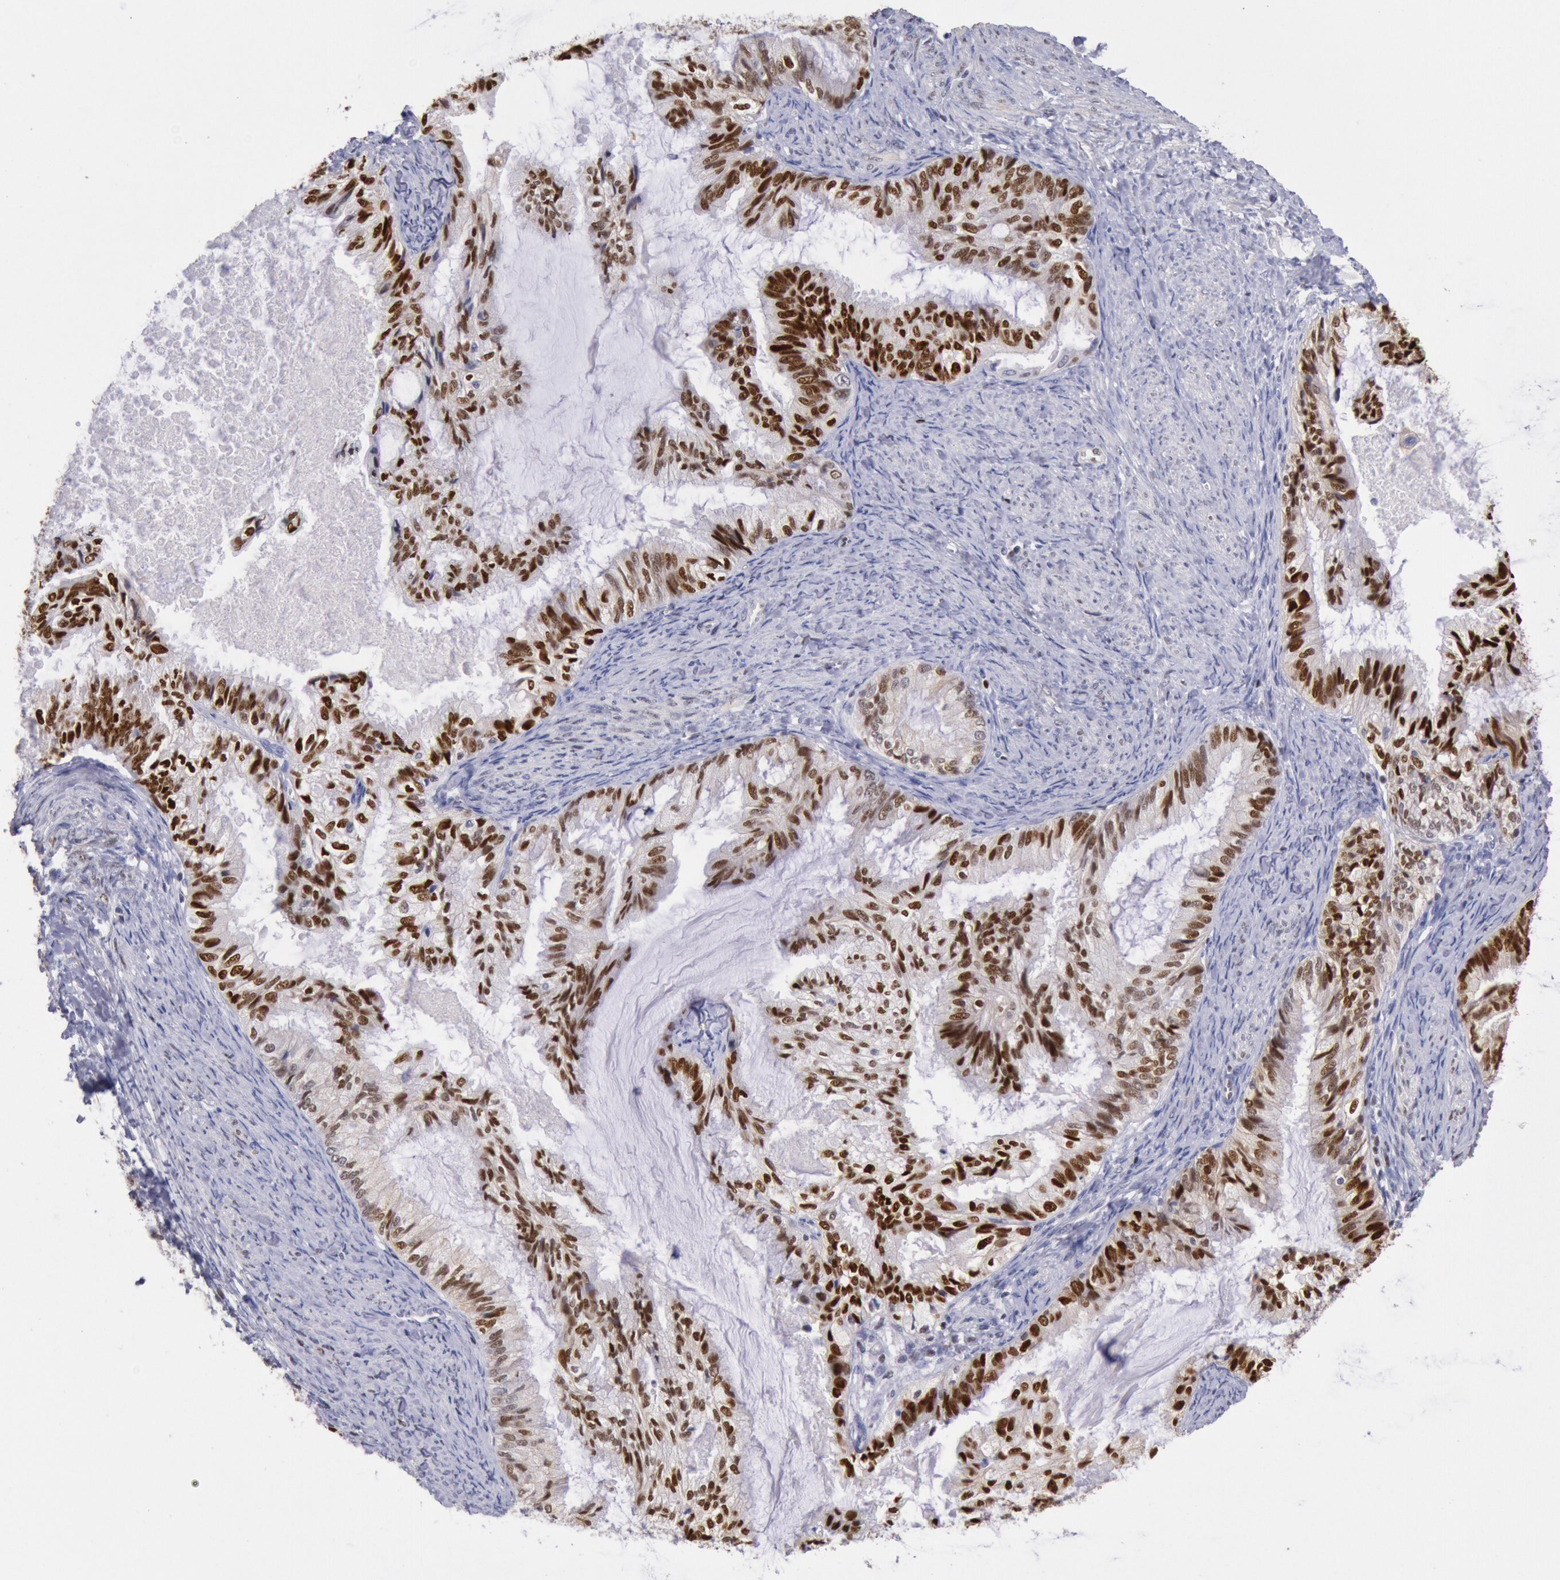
{"staining": {"intensity": "strong", "quantity": ">75%", "location": "nuclear"}, "tissue": "endometrial cancer", "cell_type": "Tumor cells", "image_type": "cancer", "snomed": [{"axis": "morphology", "description": "Adenocarcinoma, NOS"}, {"axis": "topography", "description": "Endometrium"}], "caption": "The image demonstrates staining of endometrial adenocarcinoma, revealing strong nuclear protein expression (brown color) within tumor cells.", "gene": "RPS6KA5", "patient": {"sex": "female", "age": 86}}